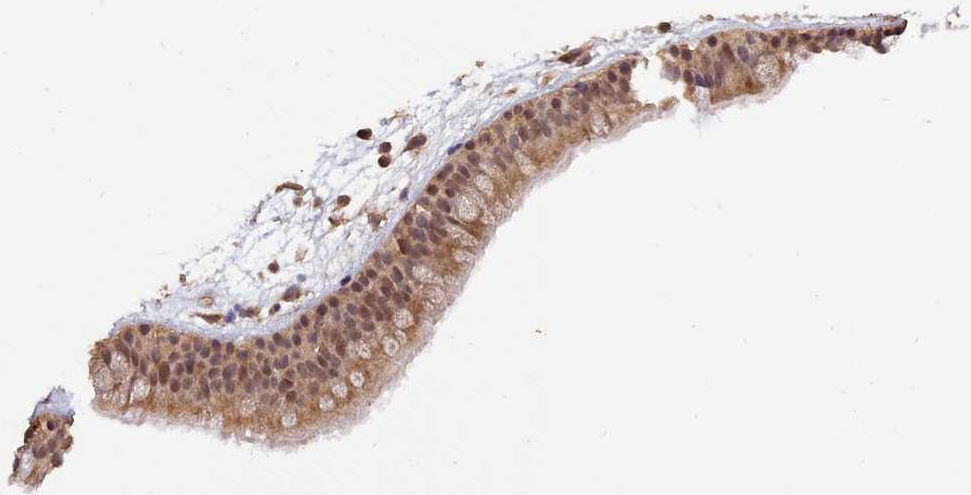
{"staining": {"intensity": "moderate", "quantity": ">75%", "location": "cytoplasmic/membranous,nuclear"}, "tissue": "nasopharynx", "cell_type": "Respiratory epithelial cells", "image_type": "normal", "snomed": [{"axis": "morphology", "description": "Normal tissue, NOS"}, {"axis": "topography", "description": "Nasopharynx"}], "caption": "Brown immunohistochemical staining in benign human nasopharynx displays moderate cytoplasmic/membranous,nuclear positivity in about >75% of respiratory epithelial cells.", "gene": "TIGD7", "patient": {"sex": "male", "age": 82}}